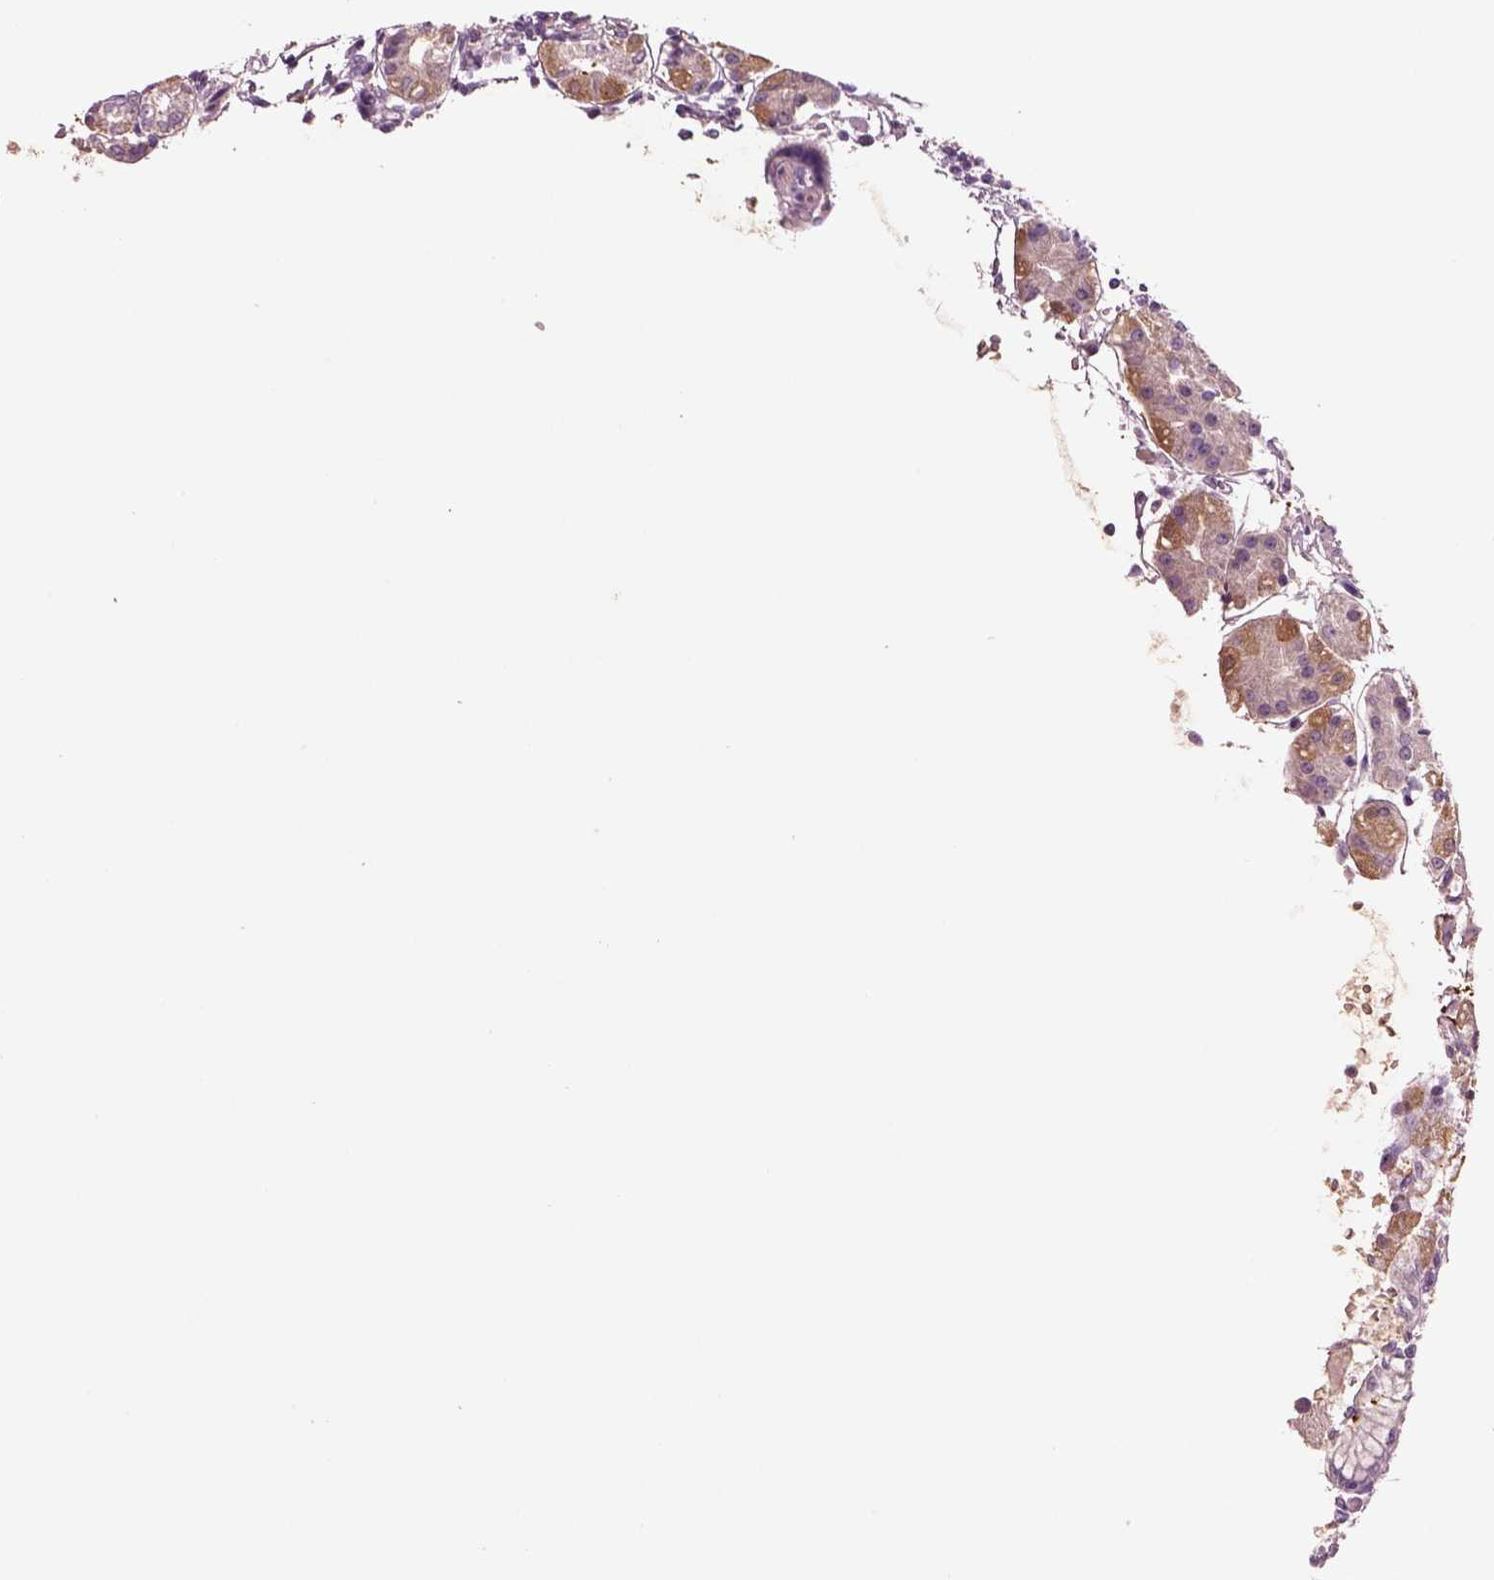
{"staining": {"intensity": "strong", "quantity": "<25%", "location": "cytoplasmic/membranous"}, "tissue": "stomach", "cell_type": "Glandular cells", "image_type": "normal", "snomed": [{"axis": "morphology", "description": "Normal tissue, NOS"}, {"axis": "topography", "description": "Skeletal muscle"}, {"axis": "topography", "description": "Stomach"}], "caption": "A high-resolution image shows immunohistochemistry staining of normal stomach, which displays strong cytoplasmic/membranous staining in about <25% of glandular cells. The staining was performed using DAB (3,3'-diaminobenzidine), with brown indicating positive protein expression. Nuclei are stained blue with hematoxylin.", "gene": "PLPP7", "patient": {"sex": "female", "age": 57}}